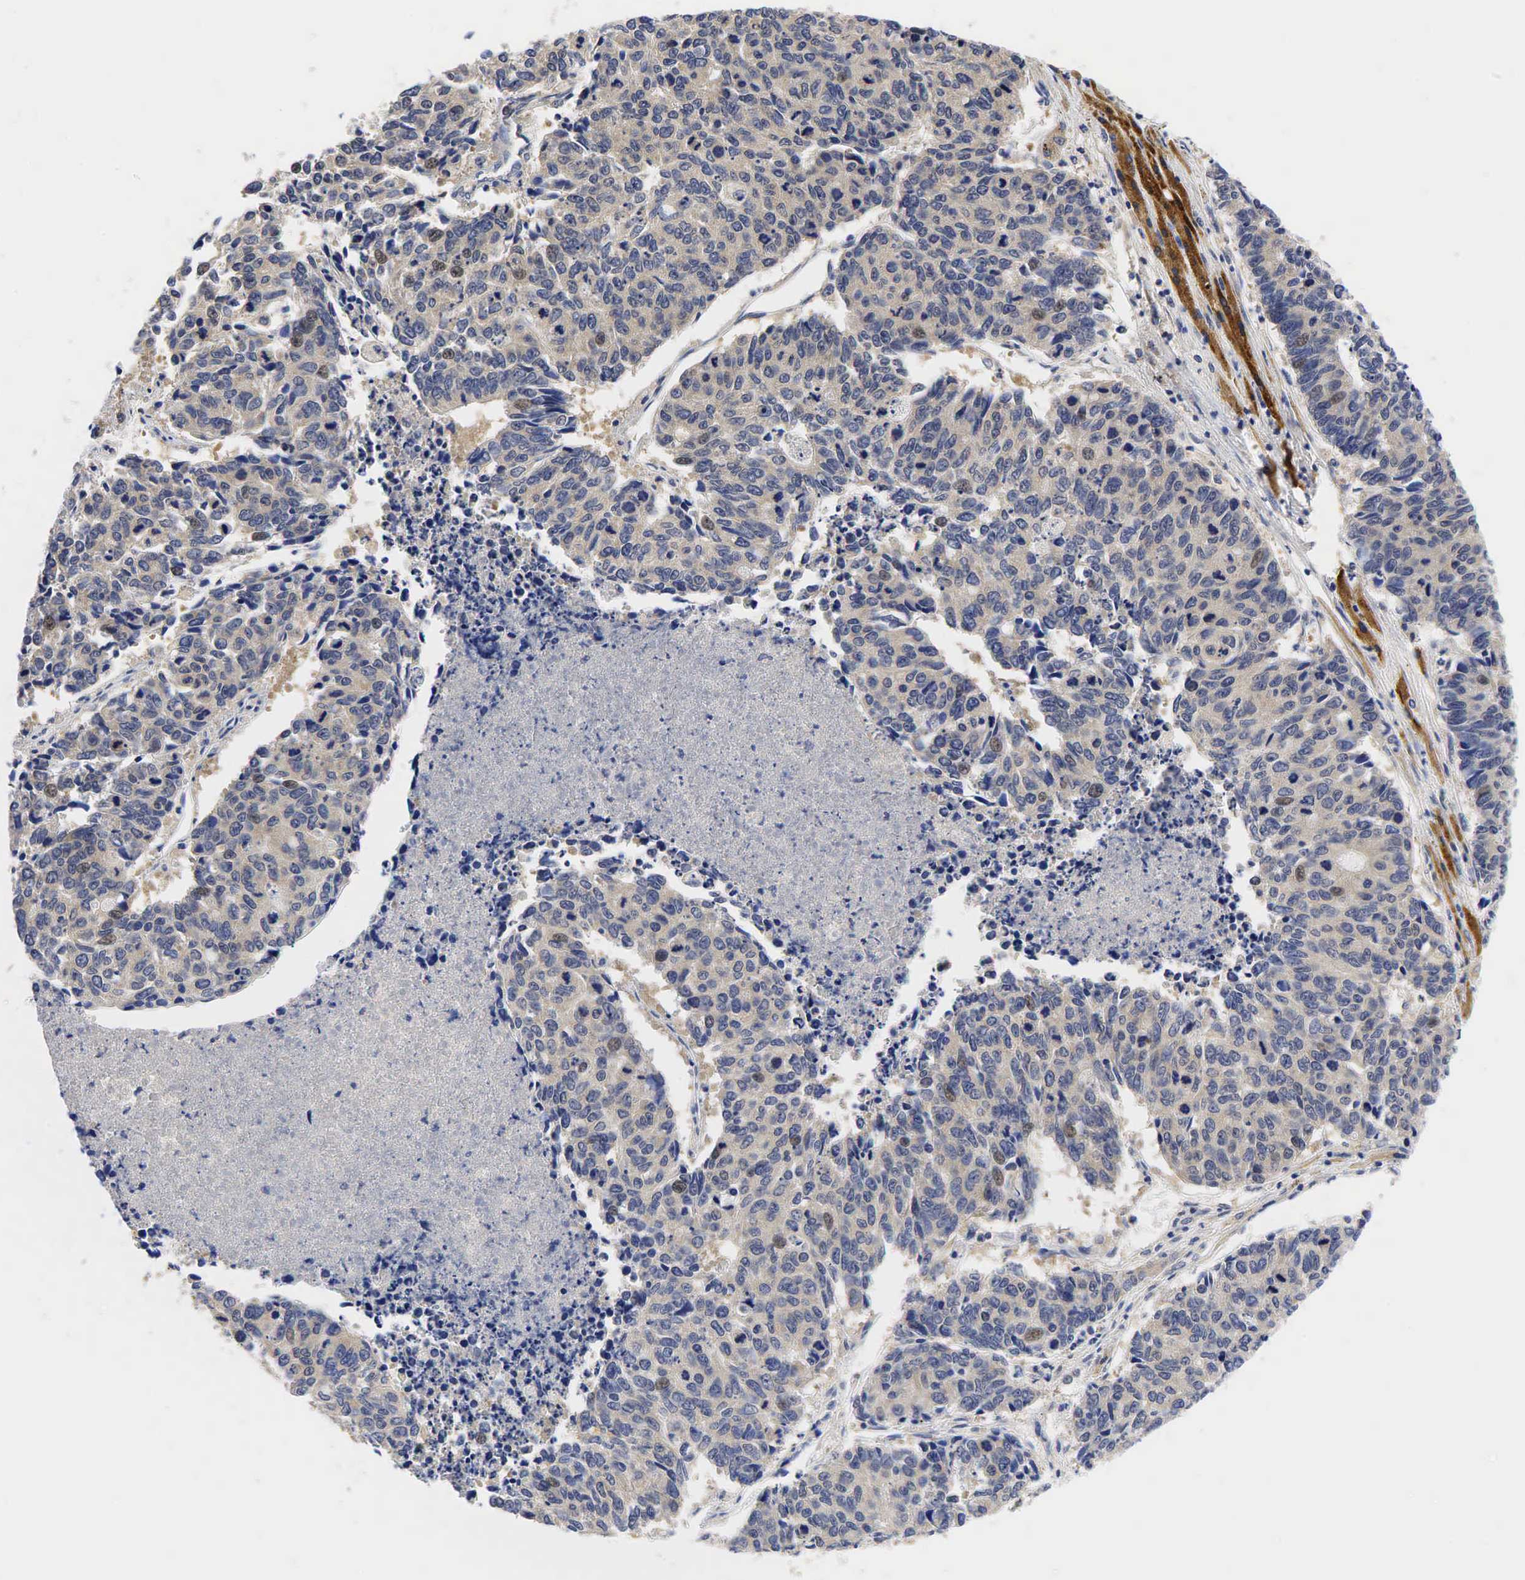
{"staining": {"intensity": "weak", "quantity": "<25%", "location": "nuclear"}, "tissue": "liver cancer", "cell_type": "Tumor cells", "image_type": "cancer", "snomed": [{"axis": "morphology", "description": "Carcinoma, metastatic, NOS"}, {"axis": "topography", "description": "Liver"}], "caption": "High magnification brightfield microscopy of liver cancer stained with DAB (brown) and counterstained with hematoxylin (blue): tumor cells show no significant expression.", "gene": "CCND1", "patient": {"sex": "male", "age": 49}}